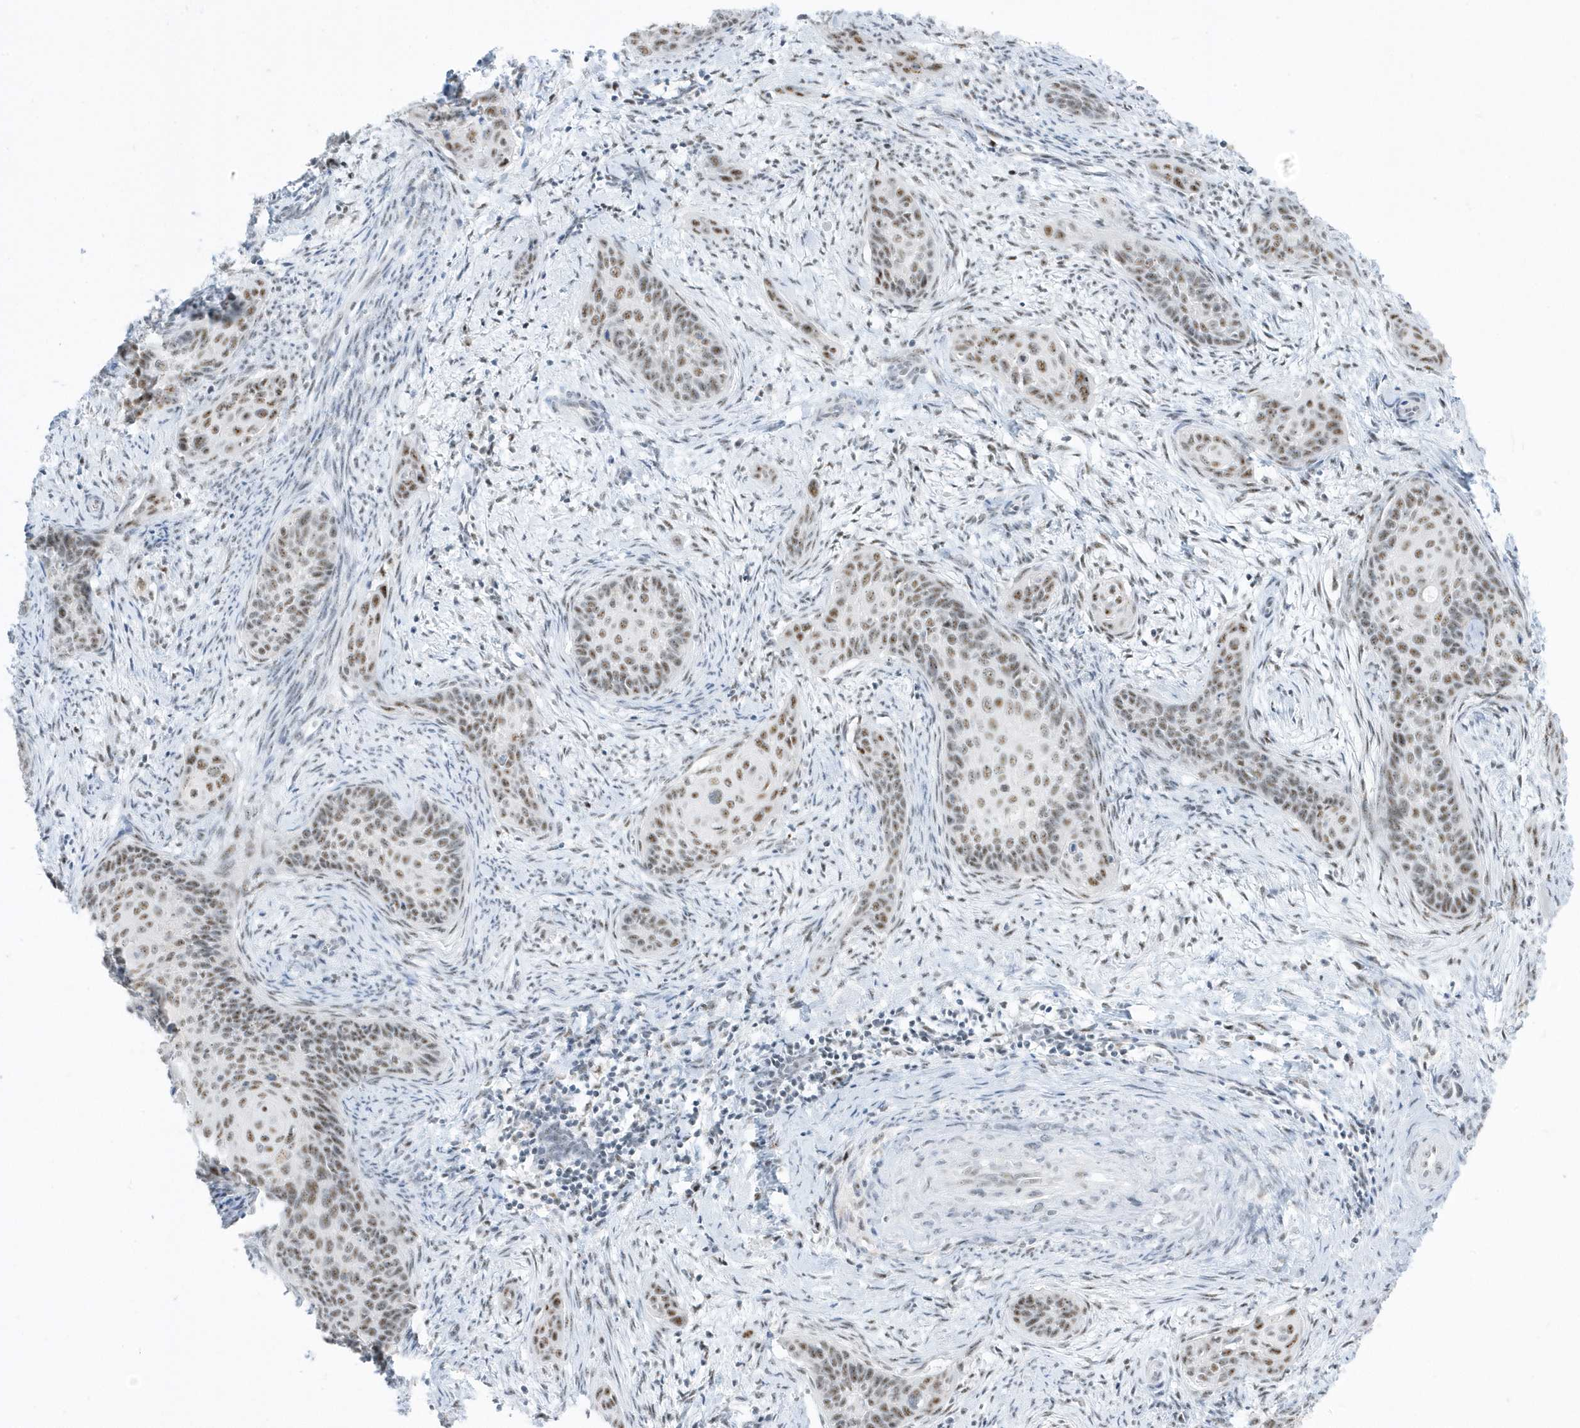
{"staining": {"intensity": "weak", "quantity": ">75%", "location": "nuclear"}, "tissue": "cervical cancer", "cell_type": "Tumor cells", "image_type": "cancer", "snomed": [{"axis": "morphology", "description": "Squamous cell carcinoma, NOS"}, {"axis": "topography", "description": "Cervix"}], "caption": "High-magnification brightfield microscopy of cervical cancer stained with DAB (3,3'-diaminobenzidine) (brown) and counterstained with hematoxylin (blue). tumor cells exhibit weak nuclear expression is identified in approximately>75% of cells.", "gene": "PLEKHN1", "patient": {"sex": "female", "age": 33}}